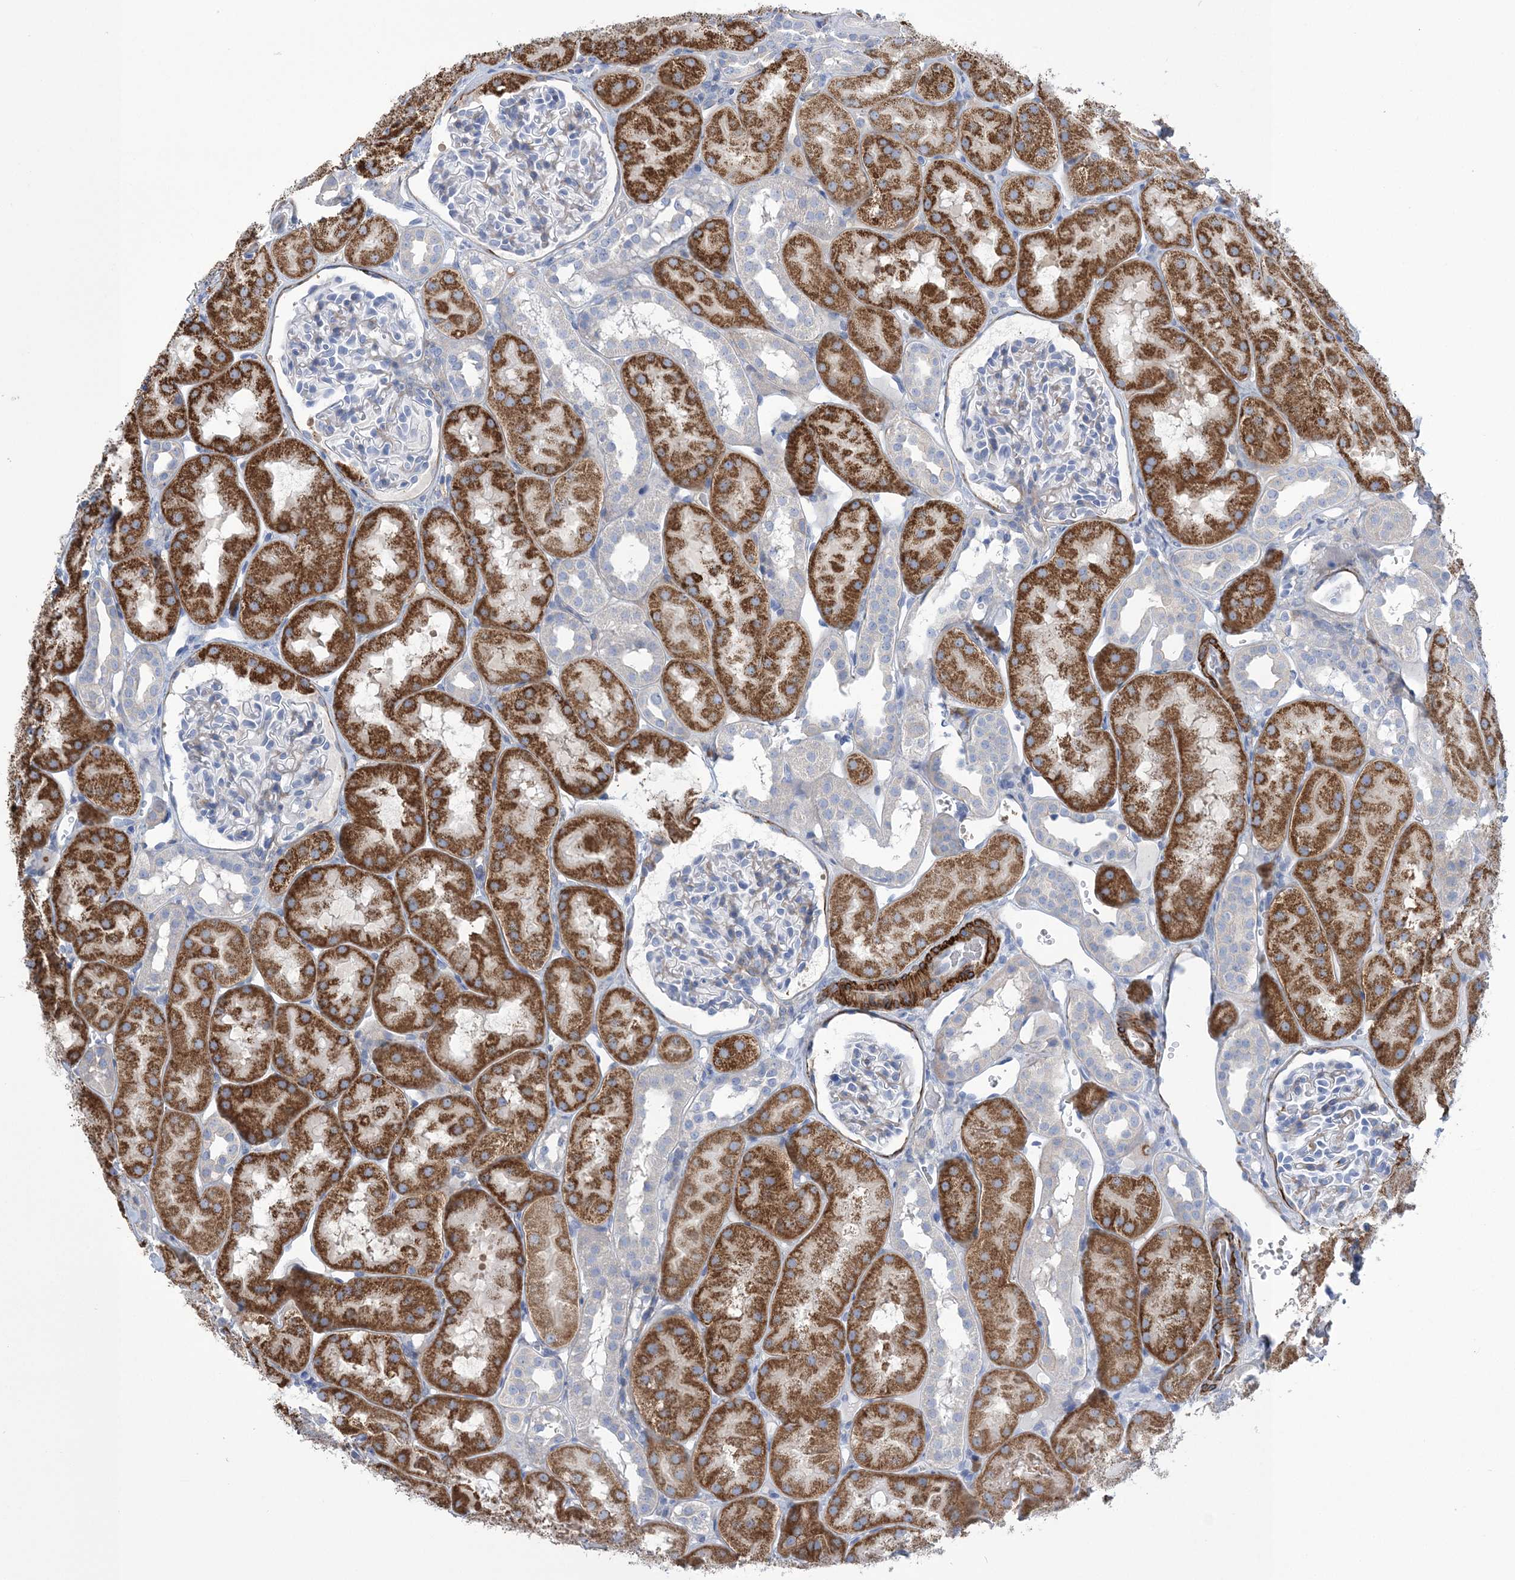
{"staining": {"intensity": "weak", "quantity": "<25%", "location": "cytoplasmic/membranous"}, "tissue": "kidney", "cell_type": "Cells in glomeruli", "image_type": "normal", "snomed": [{"axis": "morphology", "description": "Normal tissue, NOS"}, {"axis": "topography", "description": "Kidney"}, {"axis": "topography", "description": "Urinary bladder"}], "caption": "Histopathology image shows no significant protein staining in cells in glomeruli of unremarkable kidney. (IHC, brightfield microscopy, high magnification).", "gene": "WDR74", "patient": {"sex": "male", "age": 16}}